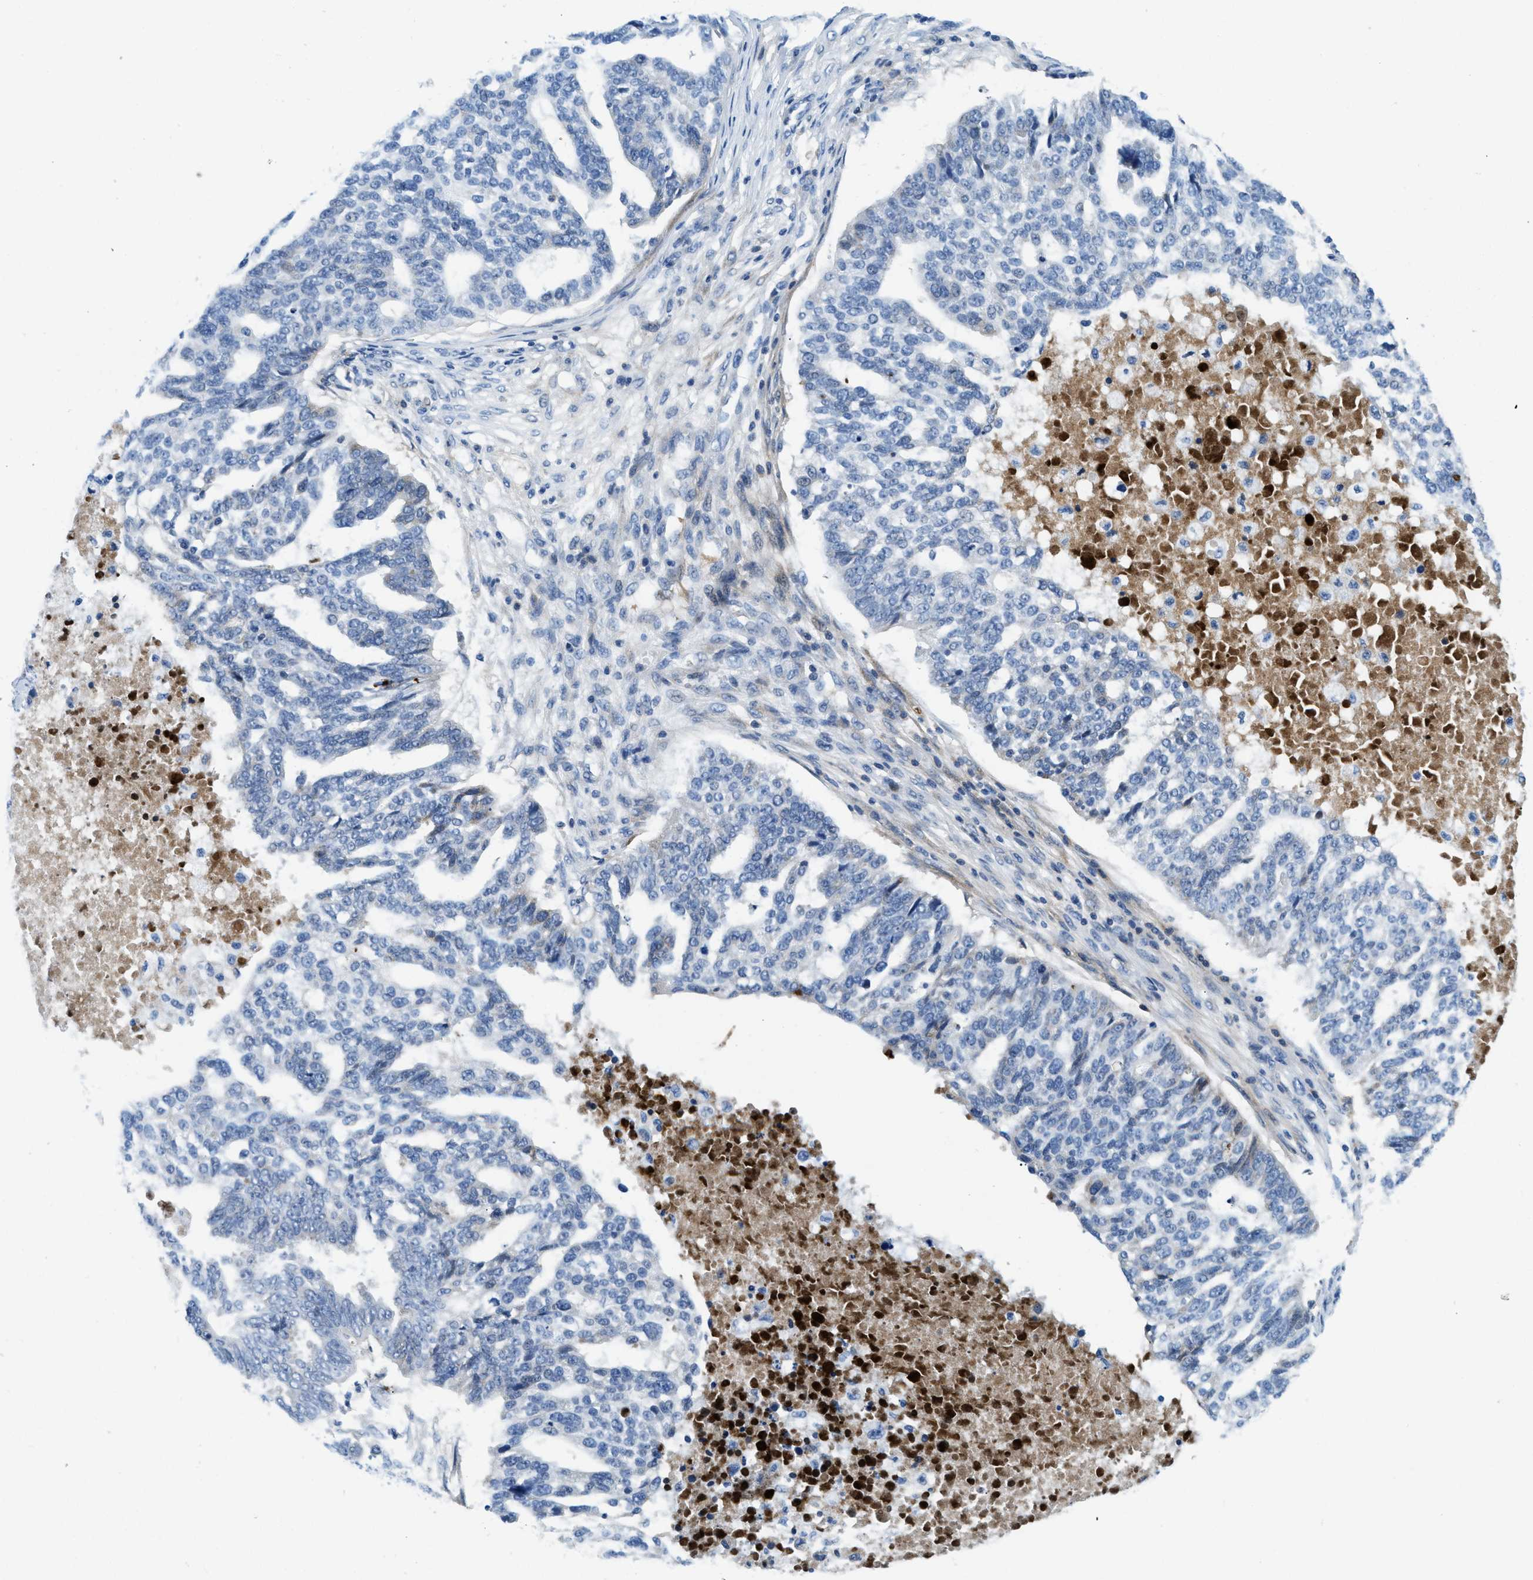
{"staining": {"intensity": "negative", "quantity": "none", "location": "none"}, "tissue": "ovarian cancer", "cell_type": "Tumor cells", "image_type": "cancer", "snomed": [{"axis": "morphology", "description": "Cystadenocarcinoma, serous, NOS"}, {"axis": "topography", "description": "Ovary"}], "caption": "Human ovarian cancer stained for a protein using immunohistochemistry (IHC) displays no expression in tumor cells.", "gene": "CFB", "patient": {"sex": "female", "age": 59}}